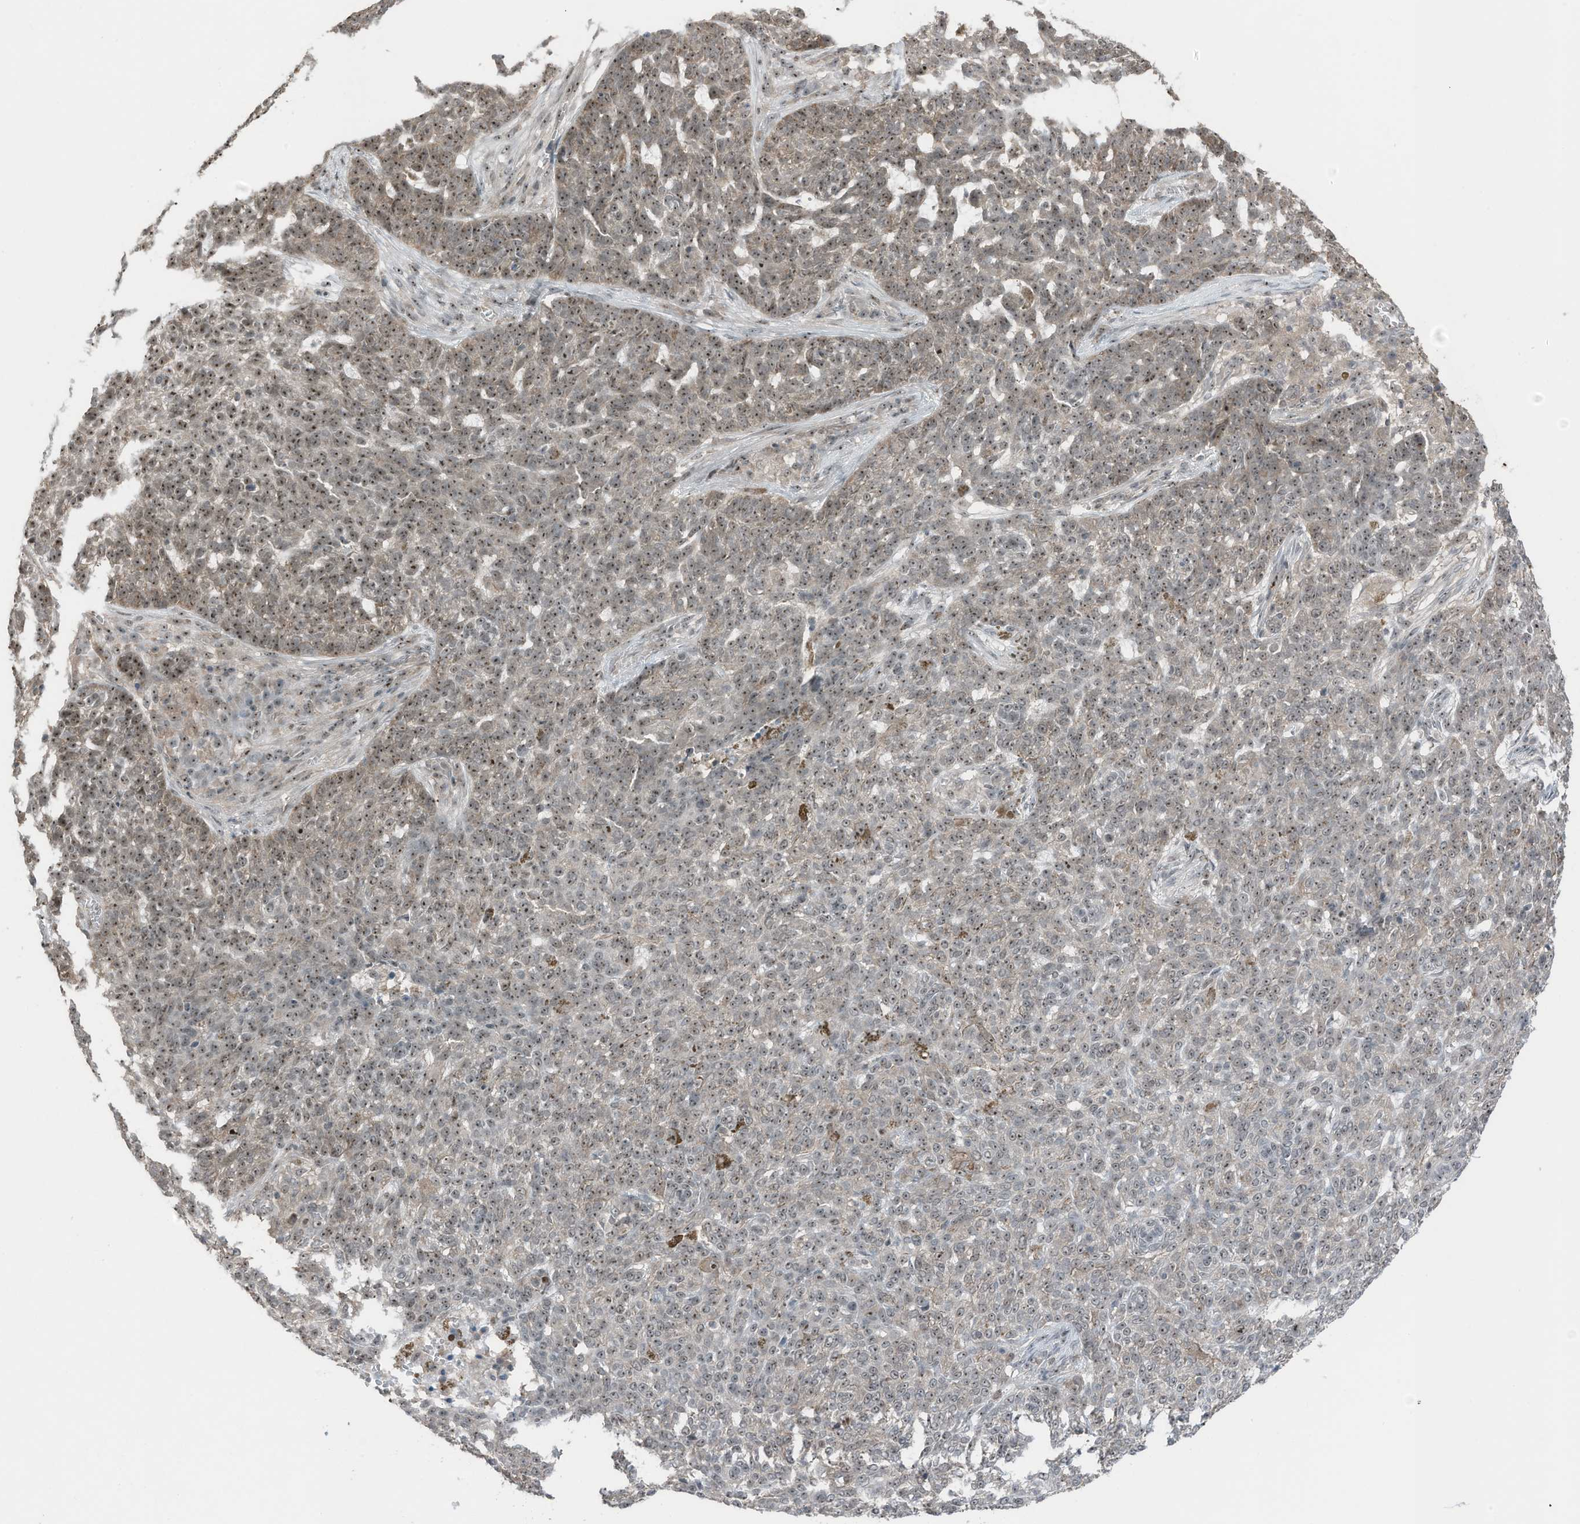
{"staining": {"intensity": "moderate", "quantity": ">75%", "location": "nuclear"}, "tissue": "skin cancer", "cell_type": "Tumor cells", "image_type": "cancer", "snomed": [{"axis": "morphology", "description": "Basal cell carcinoma"}, {"axis": "topography", "description": "Skin"}], "caption": "This is a photomicrograph of immunohistochemistry staining of skin basal cell carcinoma, which shows moderate positivity in the nuclear of tumor cells.", "gene": "UTP3", "patient": {"sex": "male", "age": 85}}